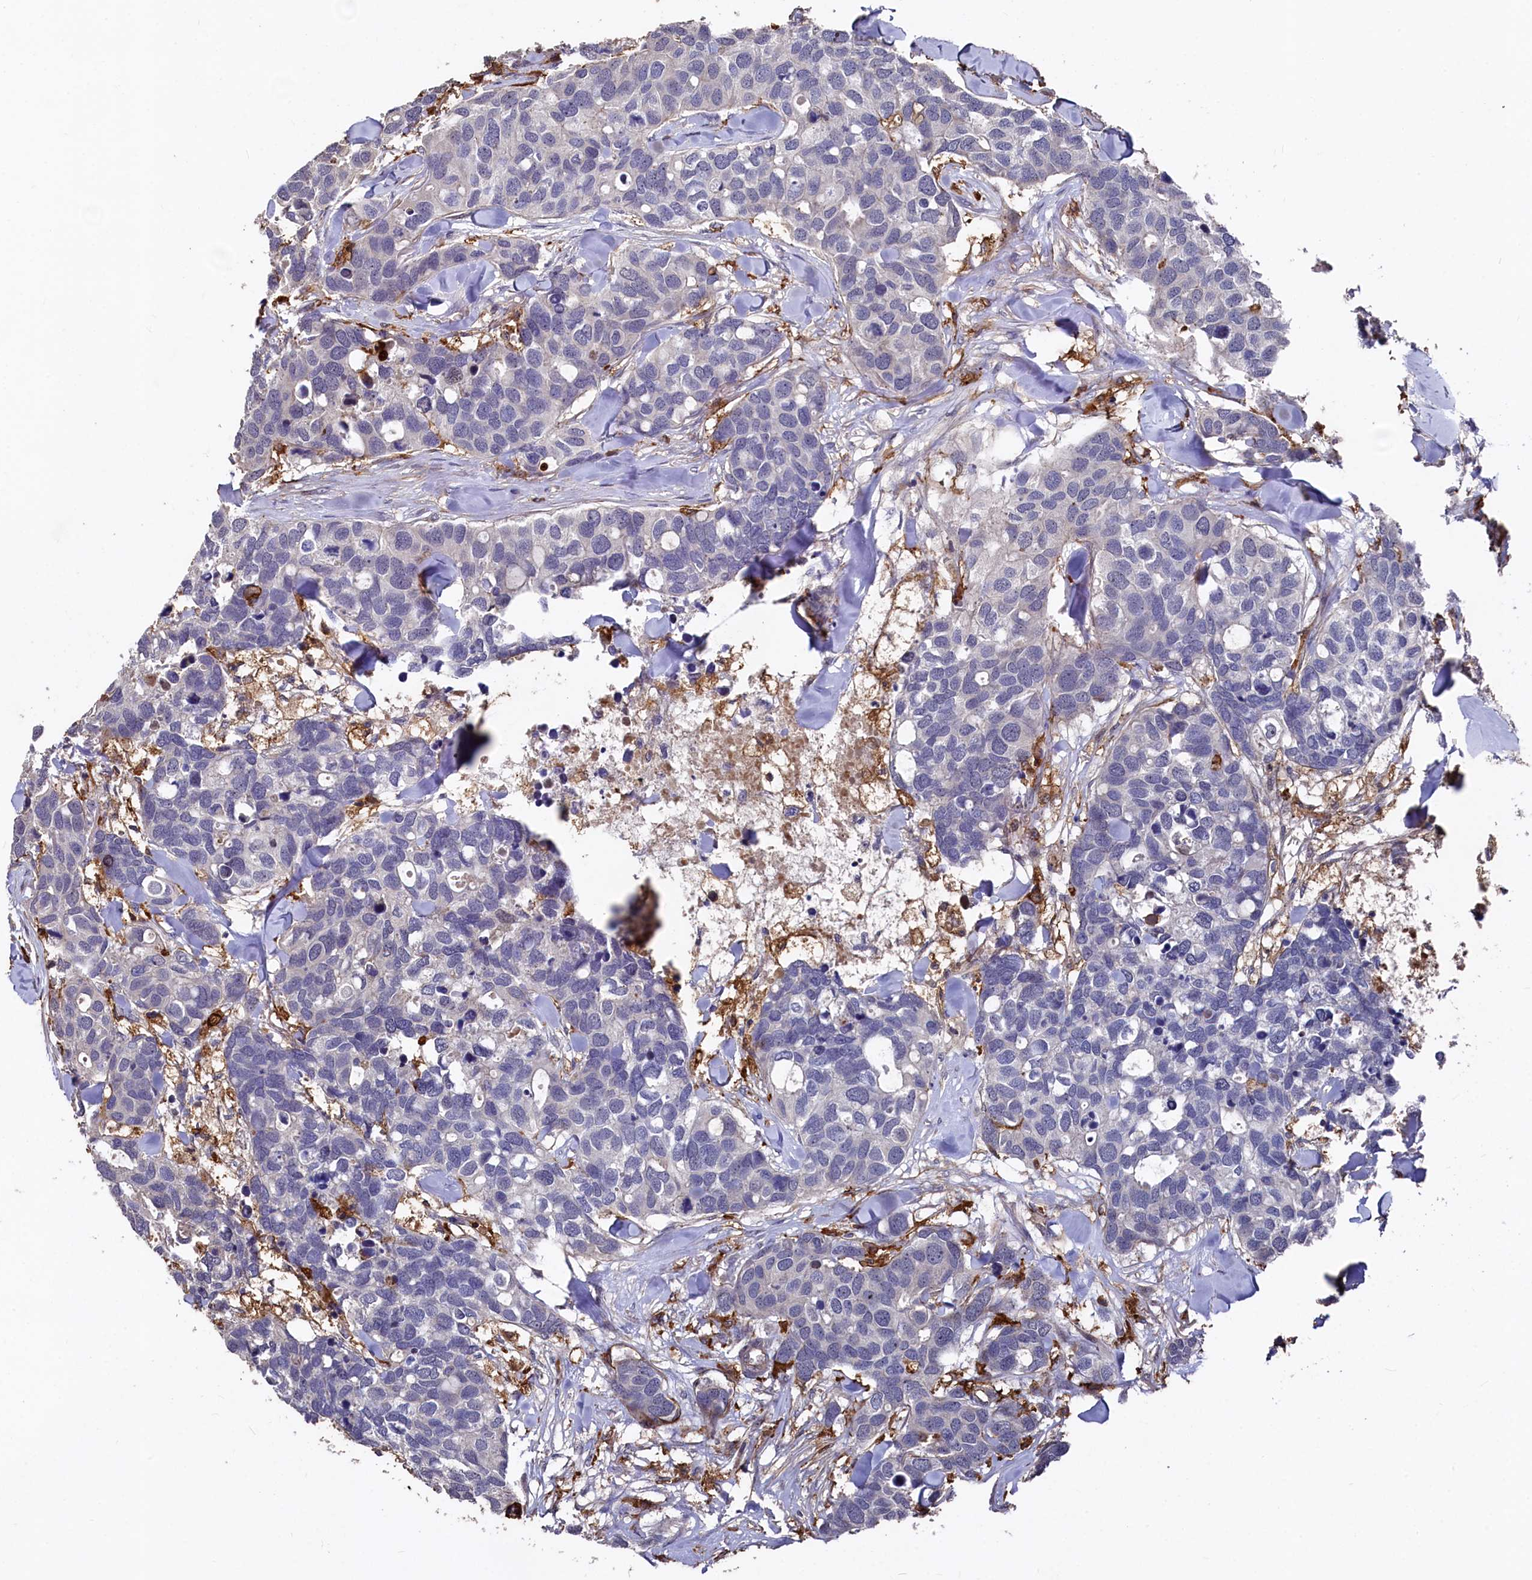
{"staining": {"intensity": "negative", "quantity": "none", "location": "none"}, "tissue": "breast cancer", "cell_type": "Tumor cells", "image_type": "cancer", "snomed": [{"axis": "morphology", "description": "Duct carcinoma"}, {"axis": "topography", "description": "Breast"}], "caption": "A histopathology image of breast cancer (invasive ductal carcinoma) stained for a protein shows no brown staining in tumor cells.", "gene": "PLEKHO2", "patient": {"sex": "female", "age": 83}}